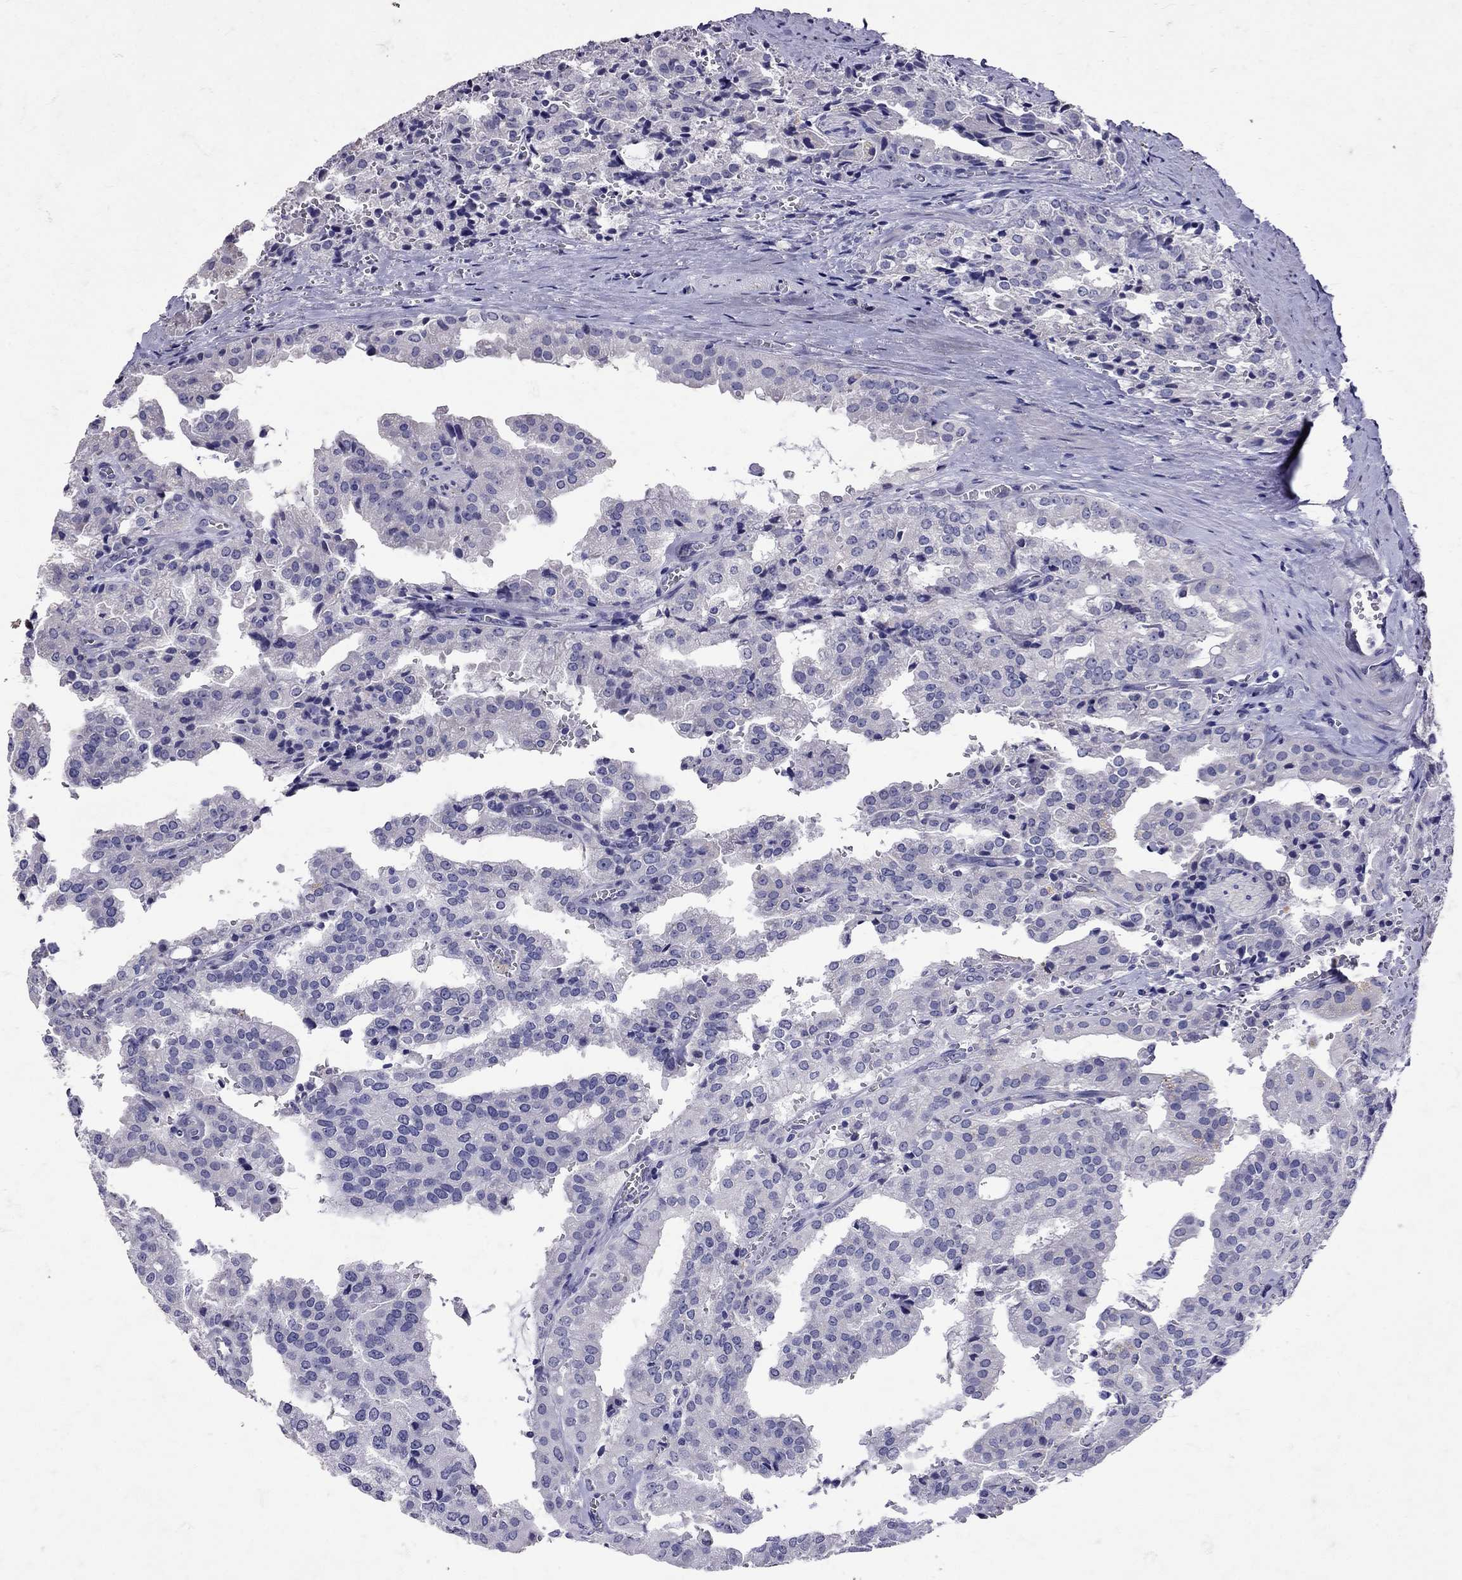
{"staining": {"intensity": "negative", "quantity": "none", "location": "none"}, "tissue": "prostate cancer", "cell_type": "Tumor cells", "image_type": "cancer", "snomed": [{"axis": "morphology", "description": "Adenocarcinoma, High grade"}, {"axis": "topography", "description": "Prostate"}], "caption": "IHC histopathology image of neoplastic tissue: human prostate cancer stained with DAB reveals no significant protein expression in tumor cells.", "gene": "SST", "patient": {"sex": "male", "age": 68}}